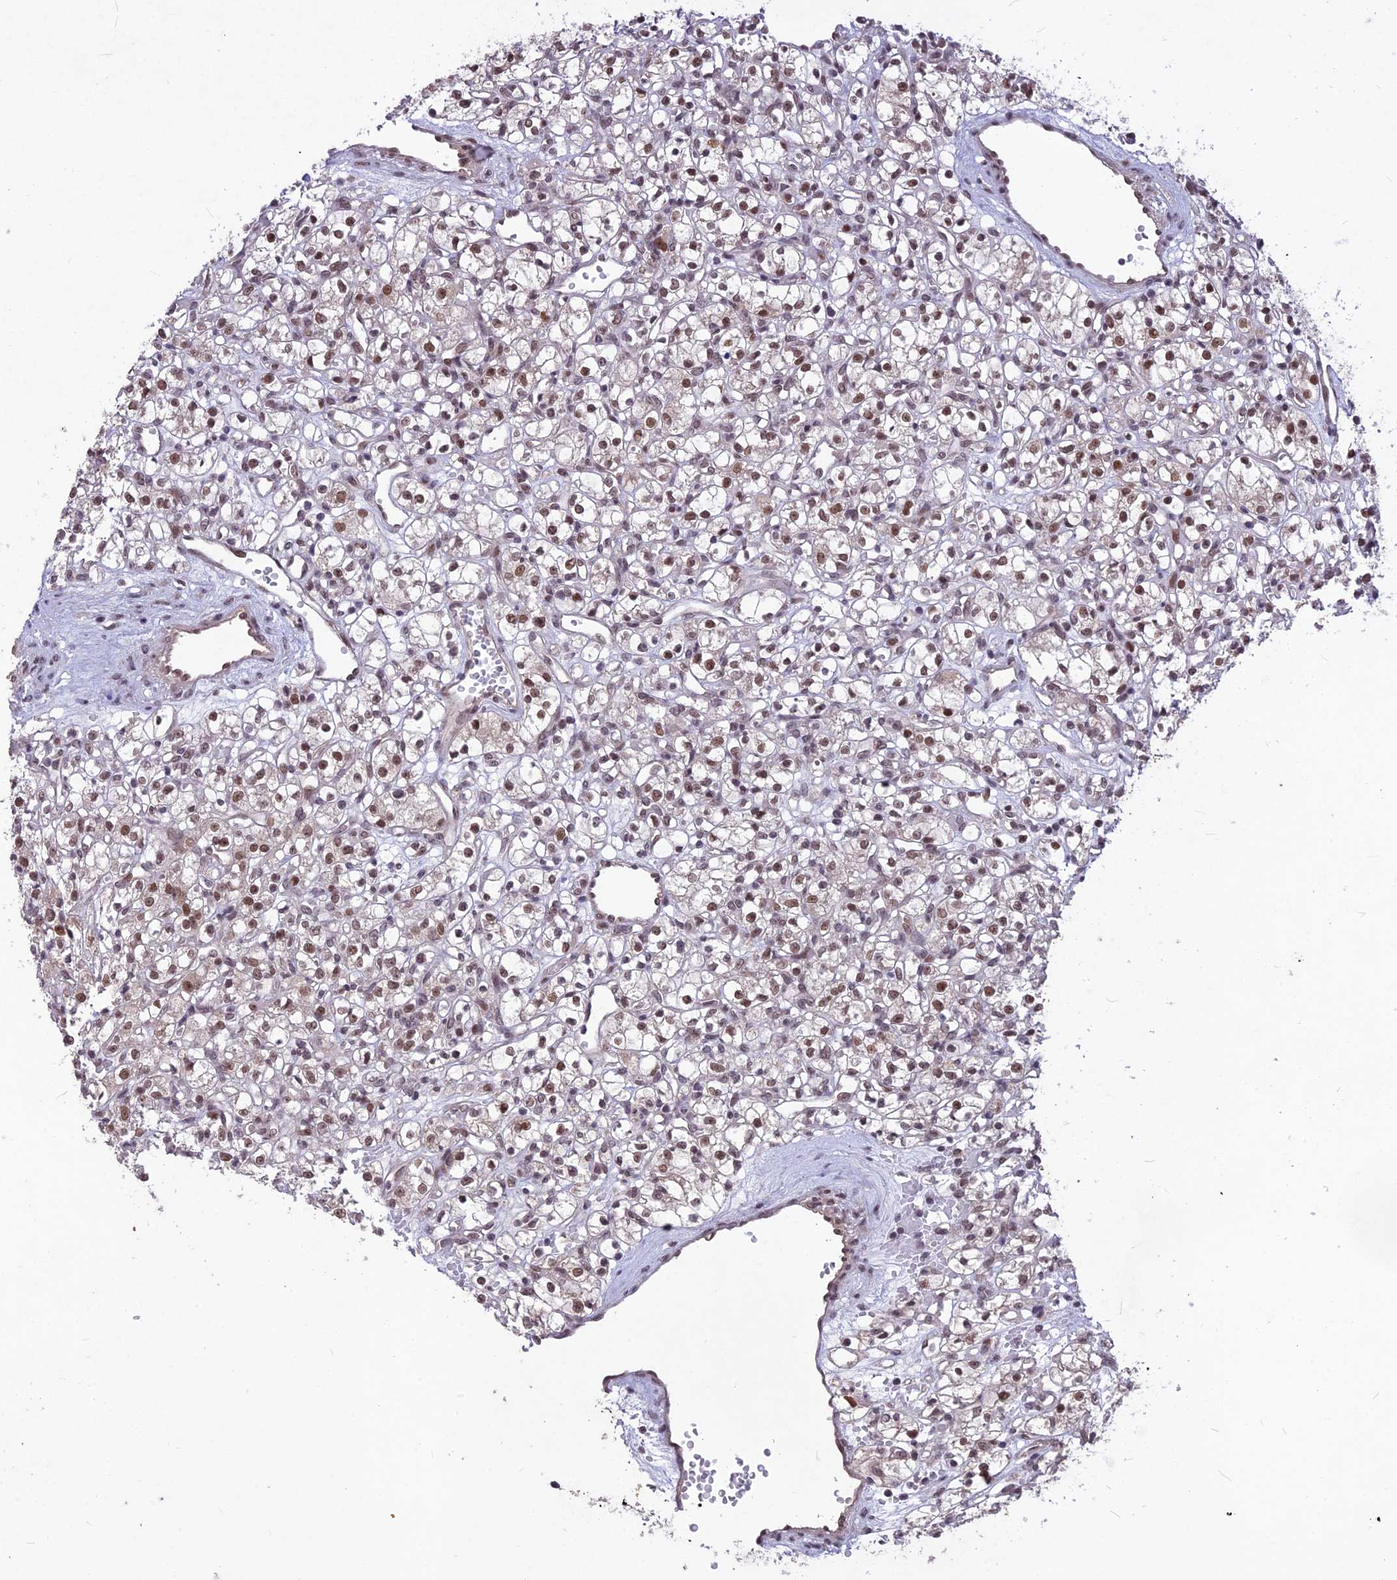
{"staining": {"intensity": "moderate", "quantity": ">75%", "location": "nuclear"}, "tissue": "renal cancer", "cell_type": "Tumor cells", "image_type": "cancer", "snomed": [{"axis": "morphology", "description": "Adenocarcinoma, NOS"}, {"axis": "topography", "description": "Kidney"}], "caption": "This is a photomicrograph of immunohistochemistry (IHC) staining of adenocarcinoma (renal), which shows moderate positivity in the nuclear of tumor cells.", "gene": "DIS3", "patient": {"sex": "female", "age": 59}}